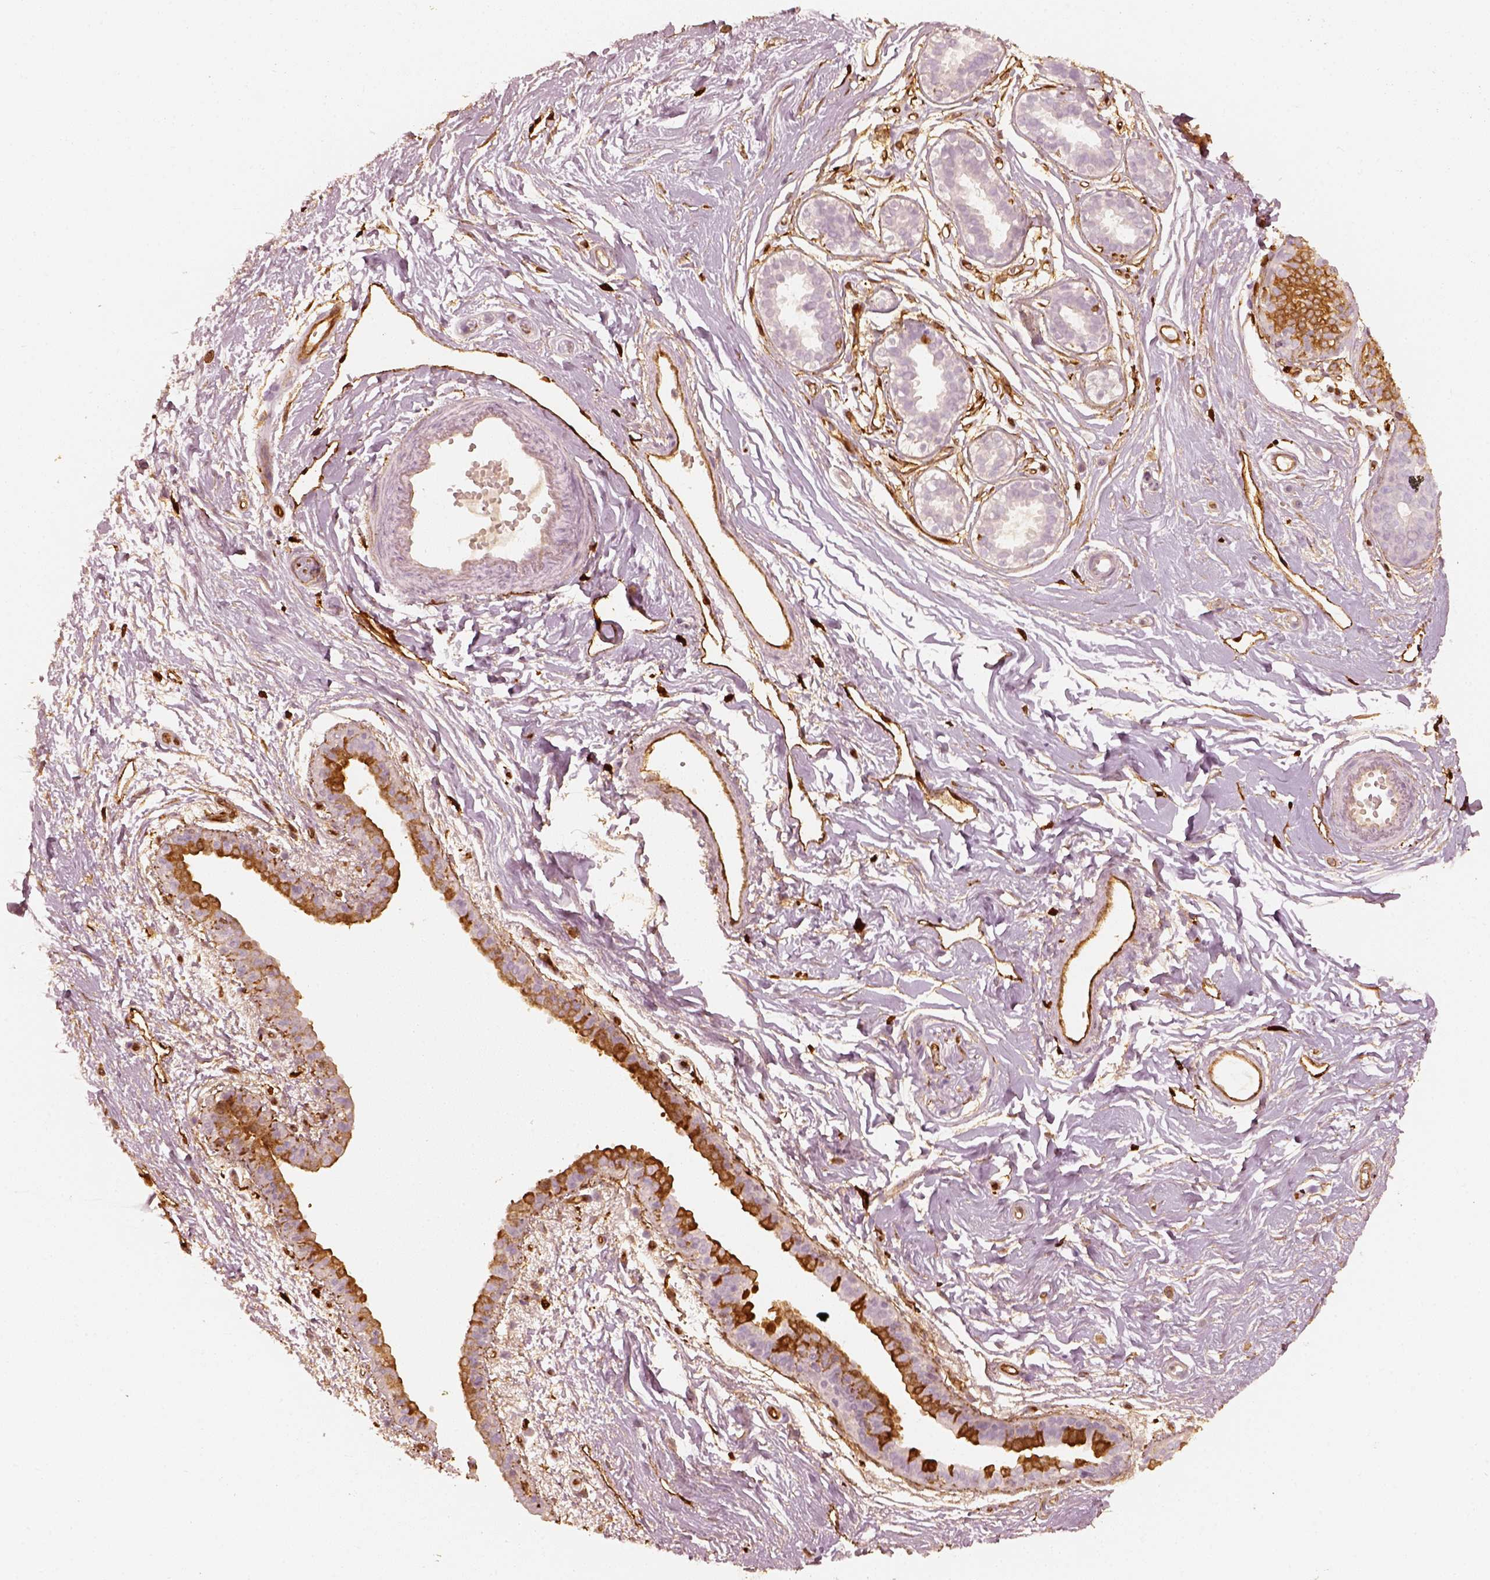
{"staining": {"intensity": "strong", "quantity": ">75%", "location": "cytoplasmic/membranous"}, "tissue": "breast", "cell_type": "Adipocytes", "image_type": "normal", "snomed": [{"axis": "morphology", "description": "Normal tissue, NOS"}, {"axis": "topography", "description": "Breast"}], "caption": "Adipocytes display strong cytoplasmic/membranous staining in about >75% of cells in unremarkable breast.", "gene": "FSCN1", "patient": {"sex": "female", "age": 49}}